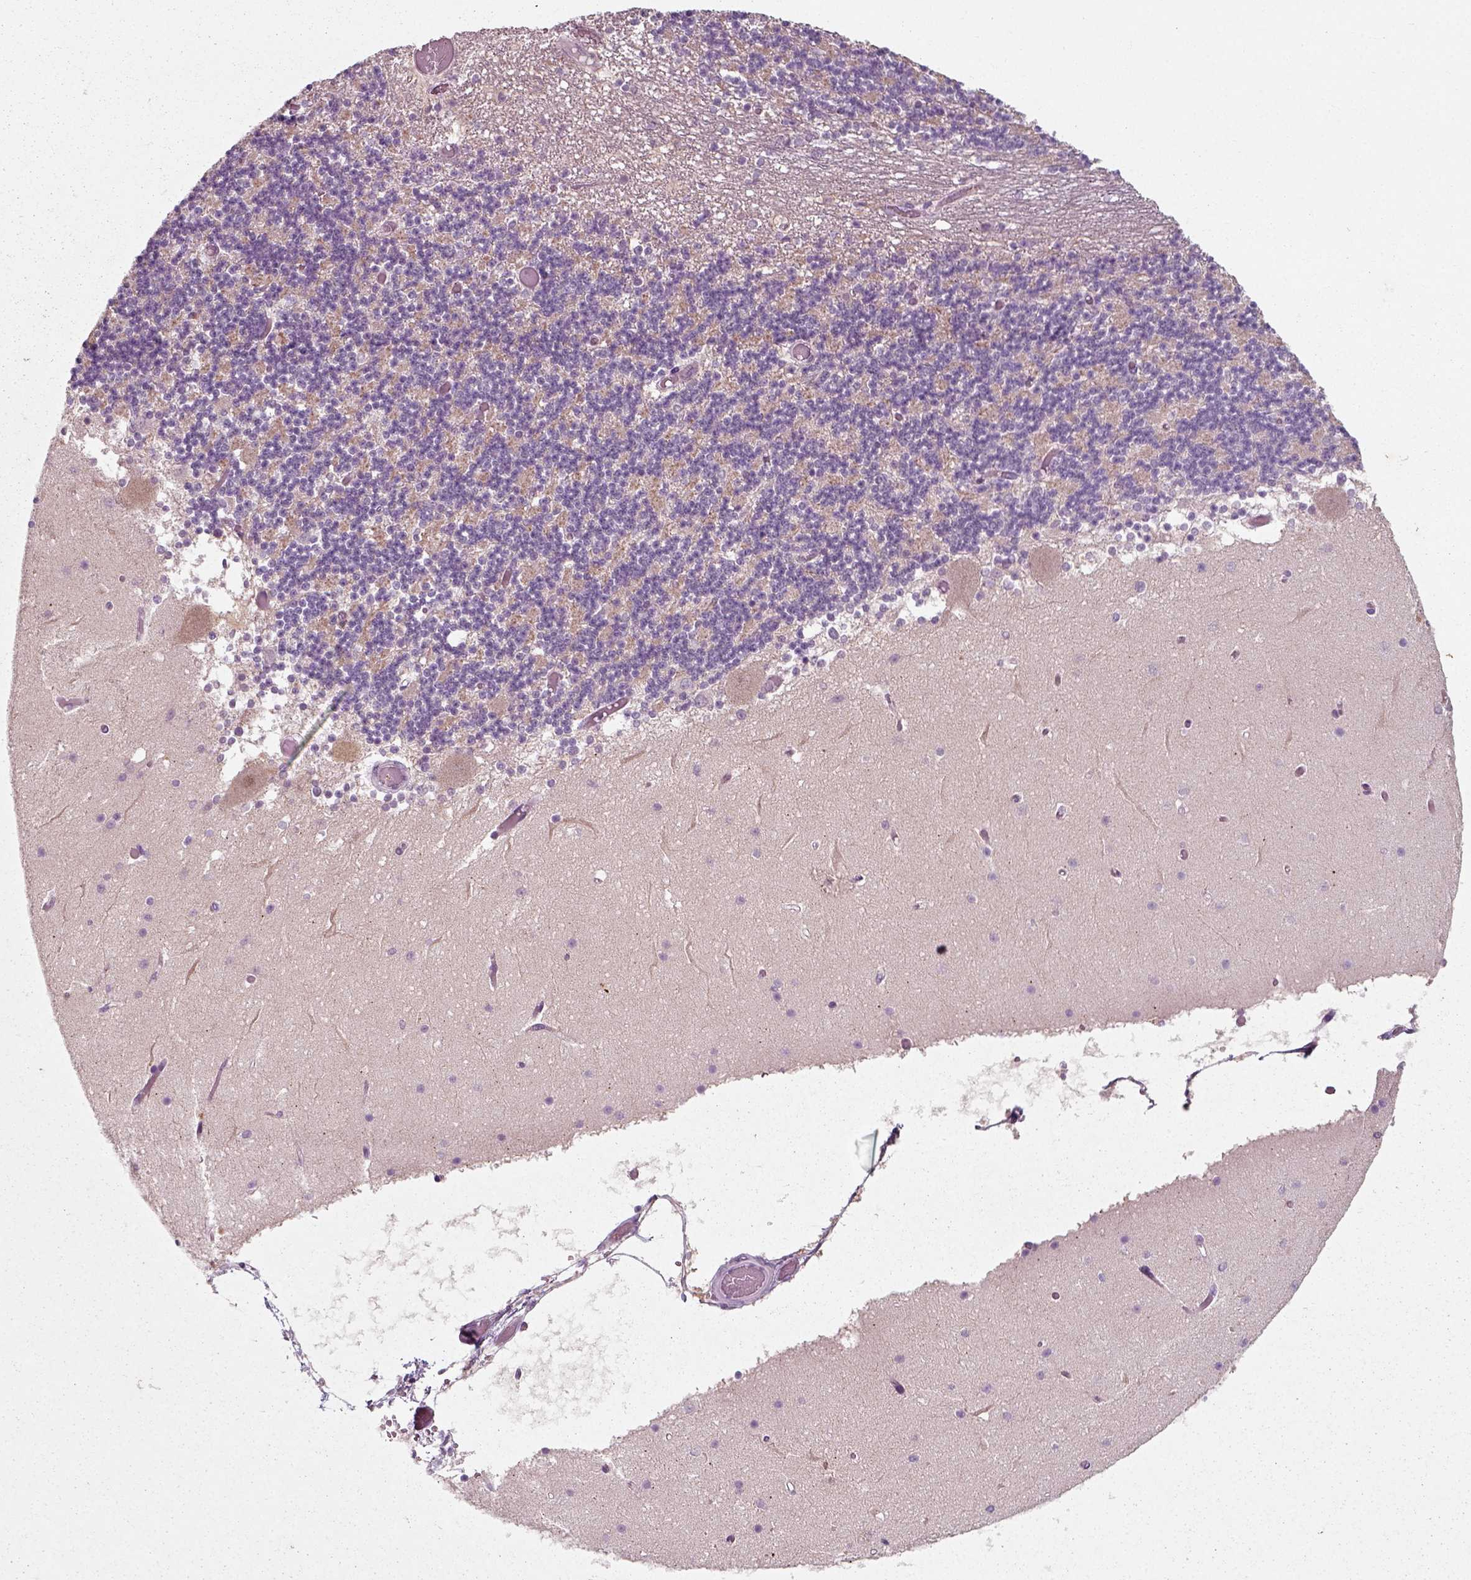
{"staining": {"intensity": "negative", "quantity": "none", "location": "none"}, "tissue": "cerebellum", "cell_type": "Cells in granular layer", "image_type": "normal", "snomed": [{"axis": "morphology", "description": "Normal tissue, NOS"}, {"axis": "topography", "description": "Cerebellum"}], "caption": "A micrograph of human cerebellum is negative for staining in cells in granular layer. (DAB immunohistochemistry (IHC) visualized using brightfield microscopy, high magnification).", "gene": "RND2", "patient": {"sex": "female", "age": 28}}